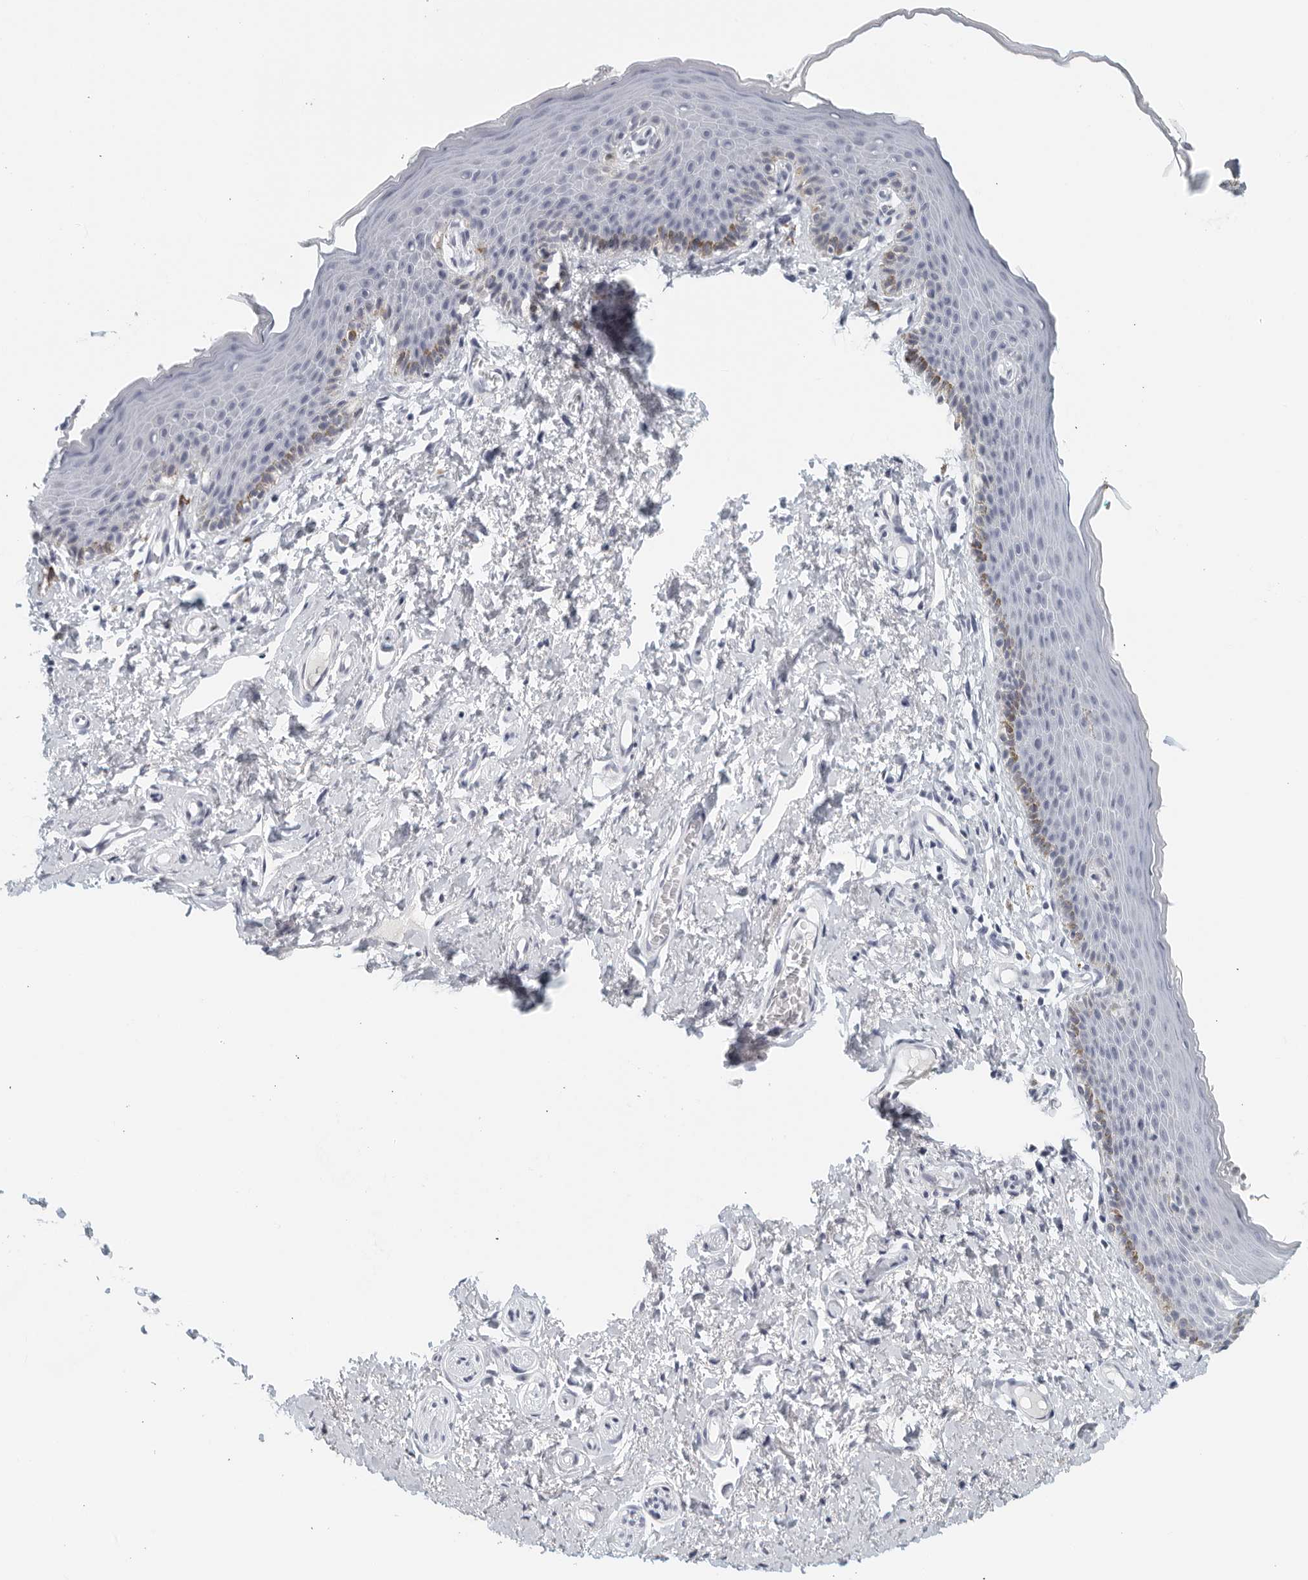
{"staining": {"intensity": "moderate", "quantity": "<25%", "location": "cytoplasmic/membranous"}, "tissue": "skin", "cell_type": "Epidermal cells", "image_type": "normal", "snomed": [{"axis": "morphology", "description": "Normal tissue, NOS"}, {"axis": "topography", "description": "Vulva"}], "caption": "A low amount of moderate cytoplasmic/membranous expression is appreciated in approximately <25% of epidermal cells in benign skin.", "gene": "MATN1", "patient": {"sex": "female", "age": 66}}